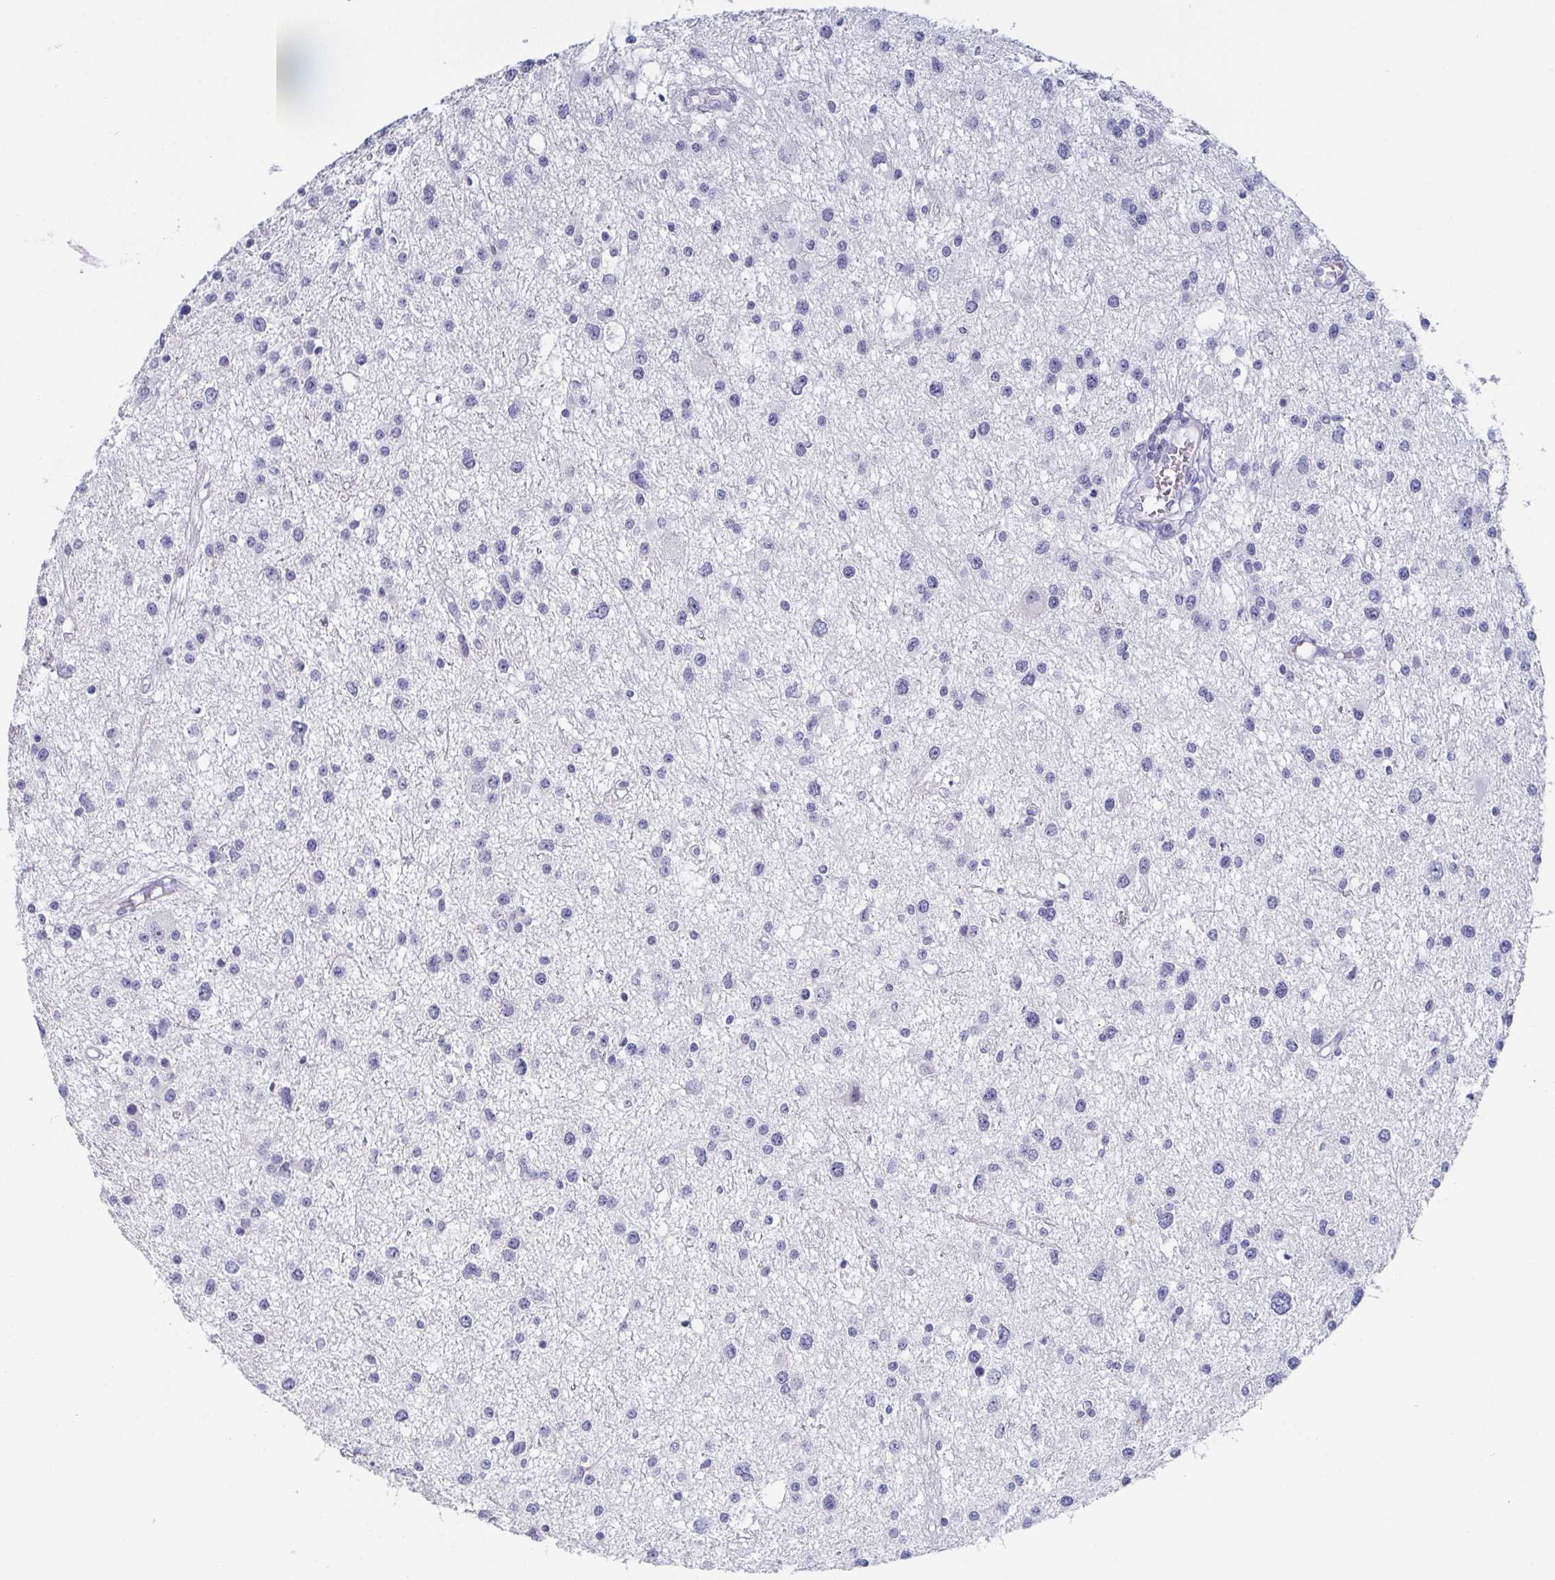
{"staining": {"intensity": "negative", "quantity": "none", "location": "none"}, "tissue": "glioma", "cell_type": "Tumor cells", "image_type": "cancer", "snomed": [{"axis": "morphology", "description": "Glioma, malignant, High grade"}, {"axis": "topography", "description": "Brain"}], "caption": "The image demonstrates no staining of tumor cells in glioma.", "gene": "RHOV", "patient": {"sex": "male", "age": 54}}